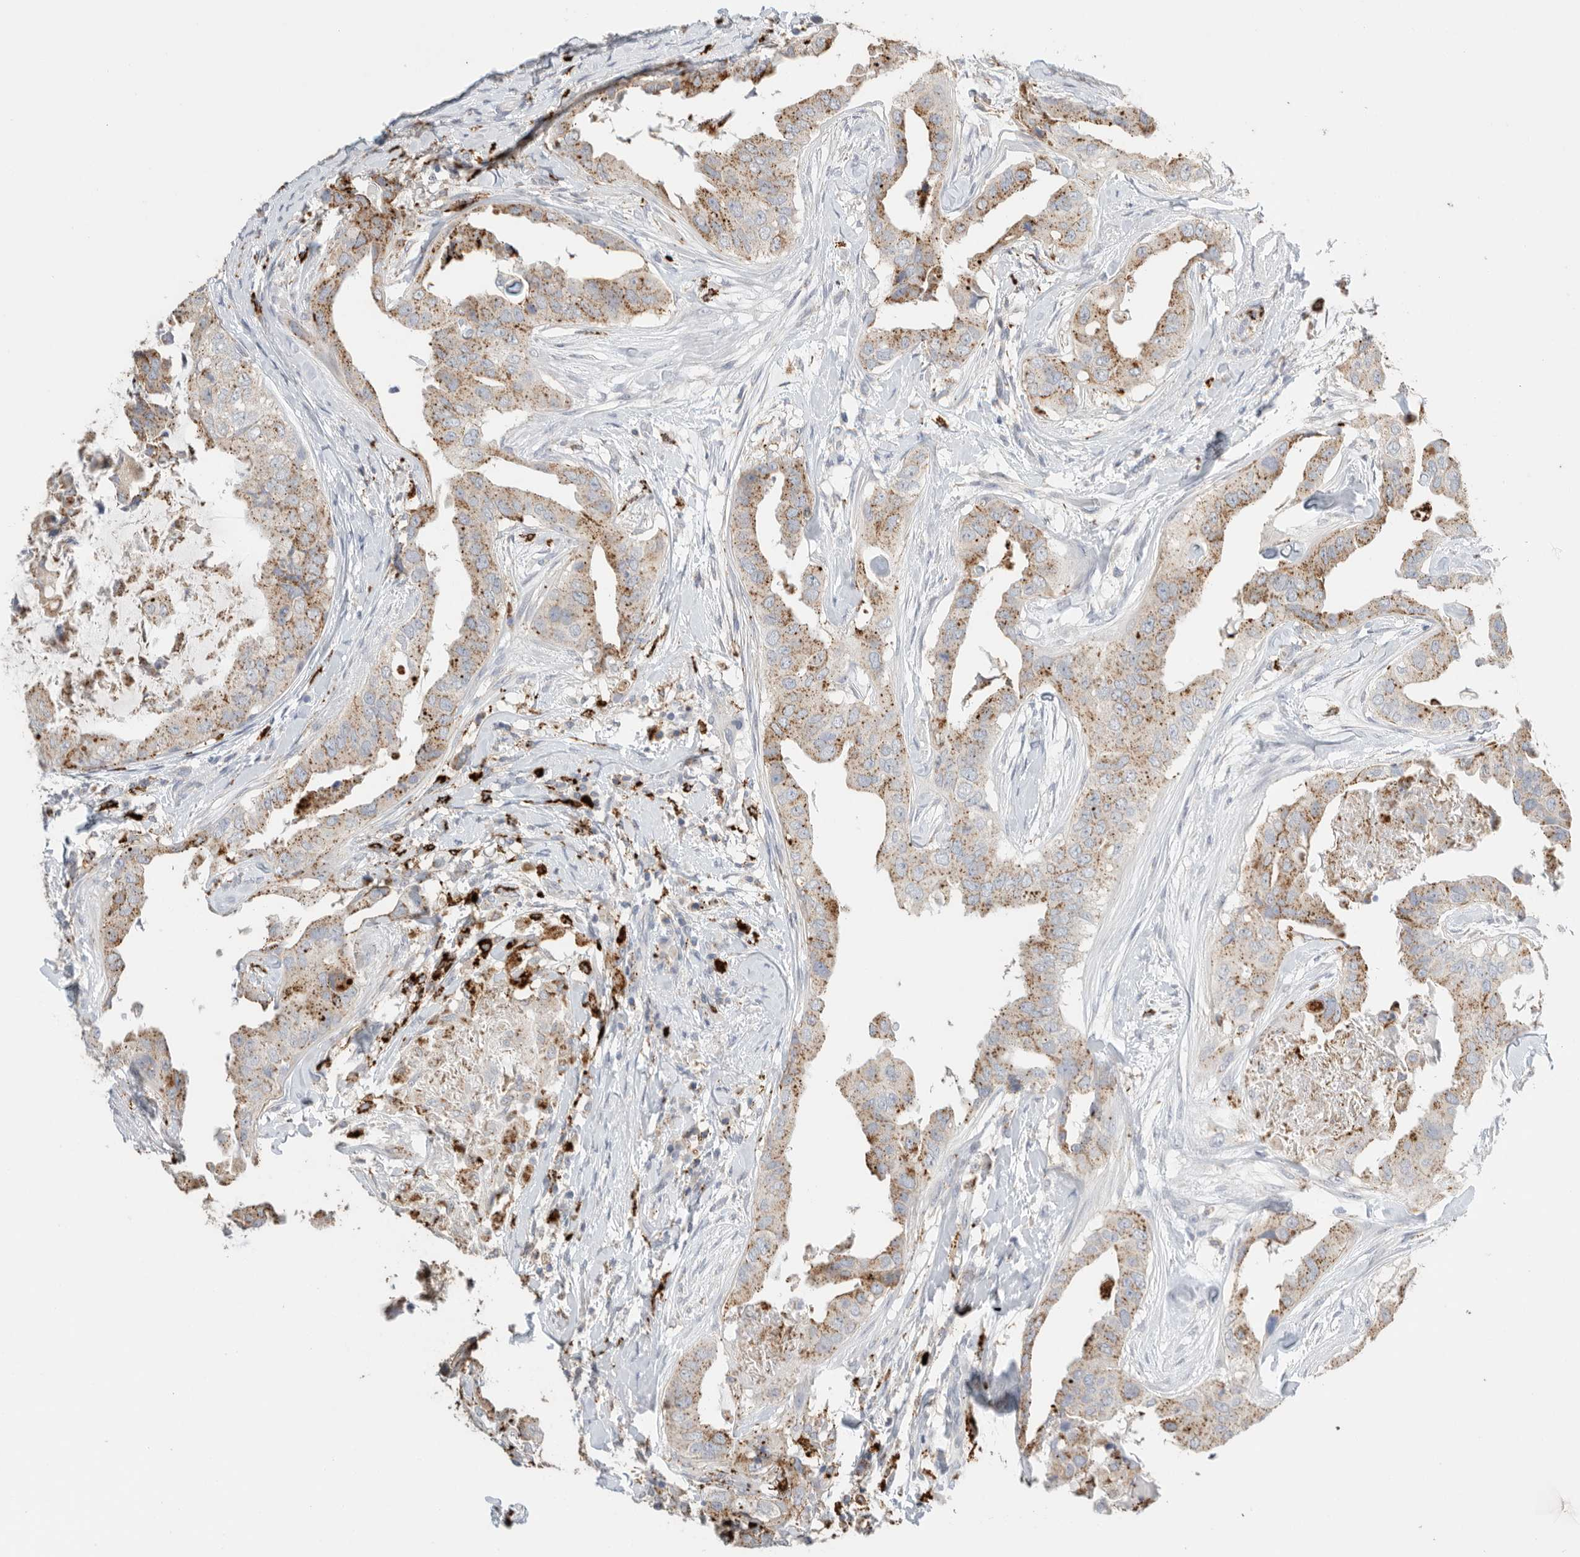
{"staining": {"intensity": "moderate", "quantity": ">75%", "location": "cytoplasmic/membranous"}, "tissue": "breast cancer", "cell_type": "Tumor cells", "image_type": "cancer", "snomed": [{"axis": "morphology", "description": "Duct carcinoma"}, {"axis": "topography", "description": "Breast"}], "caption": "Breast infiltrating ductal carcinoma was stained to show a protein in brown. There is medium levels of moderate cytoplasmic/membranous staining in about >75% of tumor cells.", "gene": "GGH", "patient": {"sex": "female", "age": 40}}